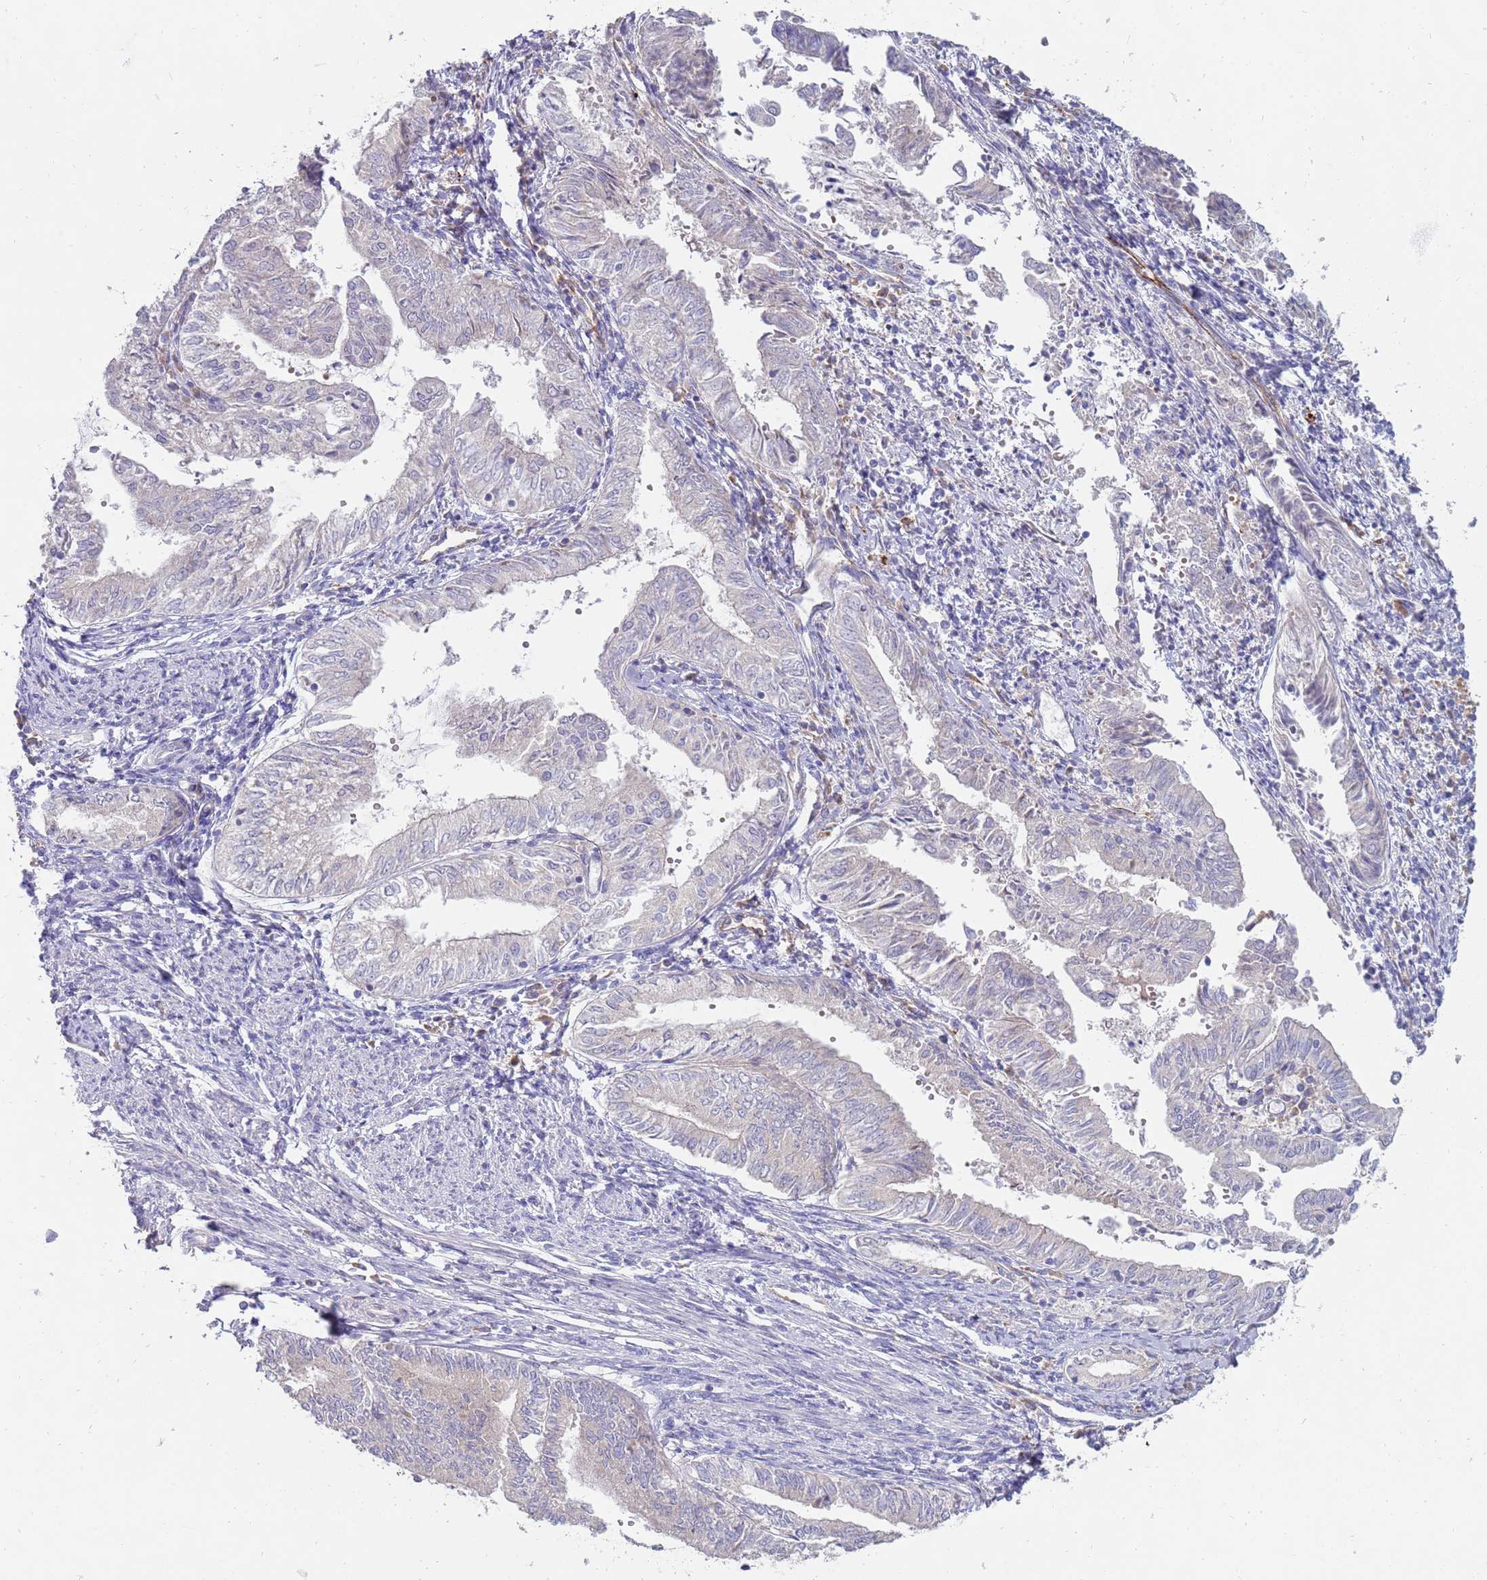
{"staining": {"intensity": "negative", "quantity": "none", "location": "none"}, "tissue": "endometrial cancer", "cell_type": "Tumor cells", "image_type": "cancer", "snomed": [{"axis": "morphology", "description": "Adenocarcinoma, NOS"}, {"axis": "topography", "description": "Endometrium"}], "caption": "Tumor cells show no significant protein expression in endometrial adenocarcinoma.", "gene": "NMUR2", "patient": {"sex": "female", "age": 66}}